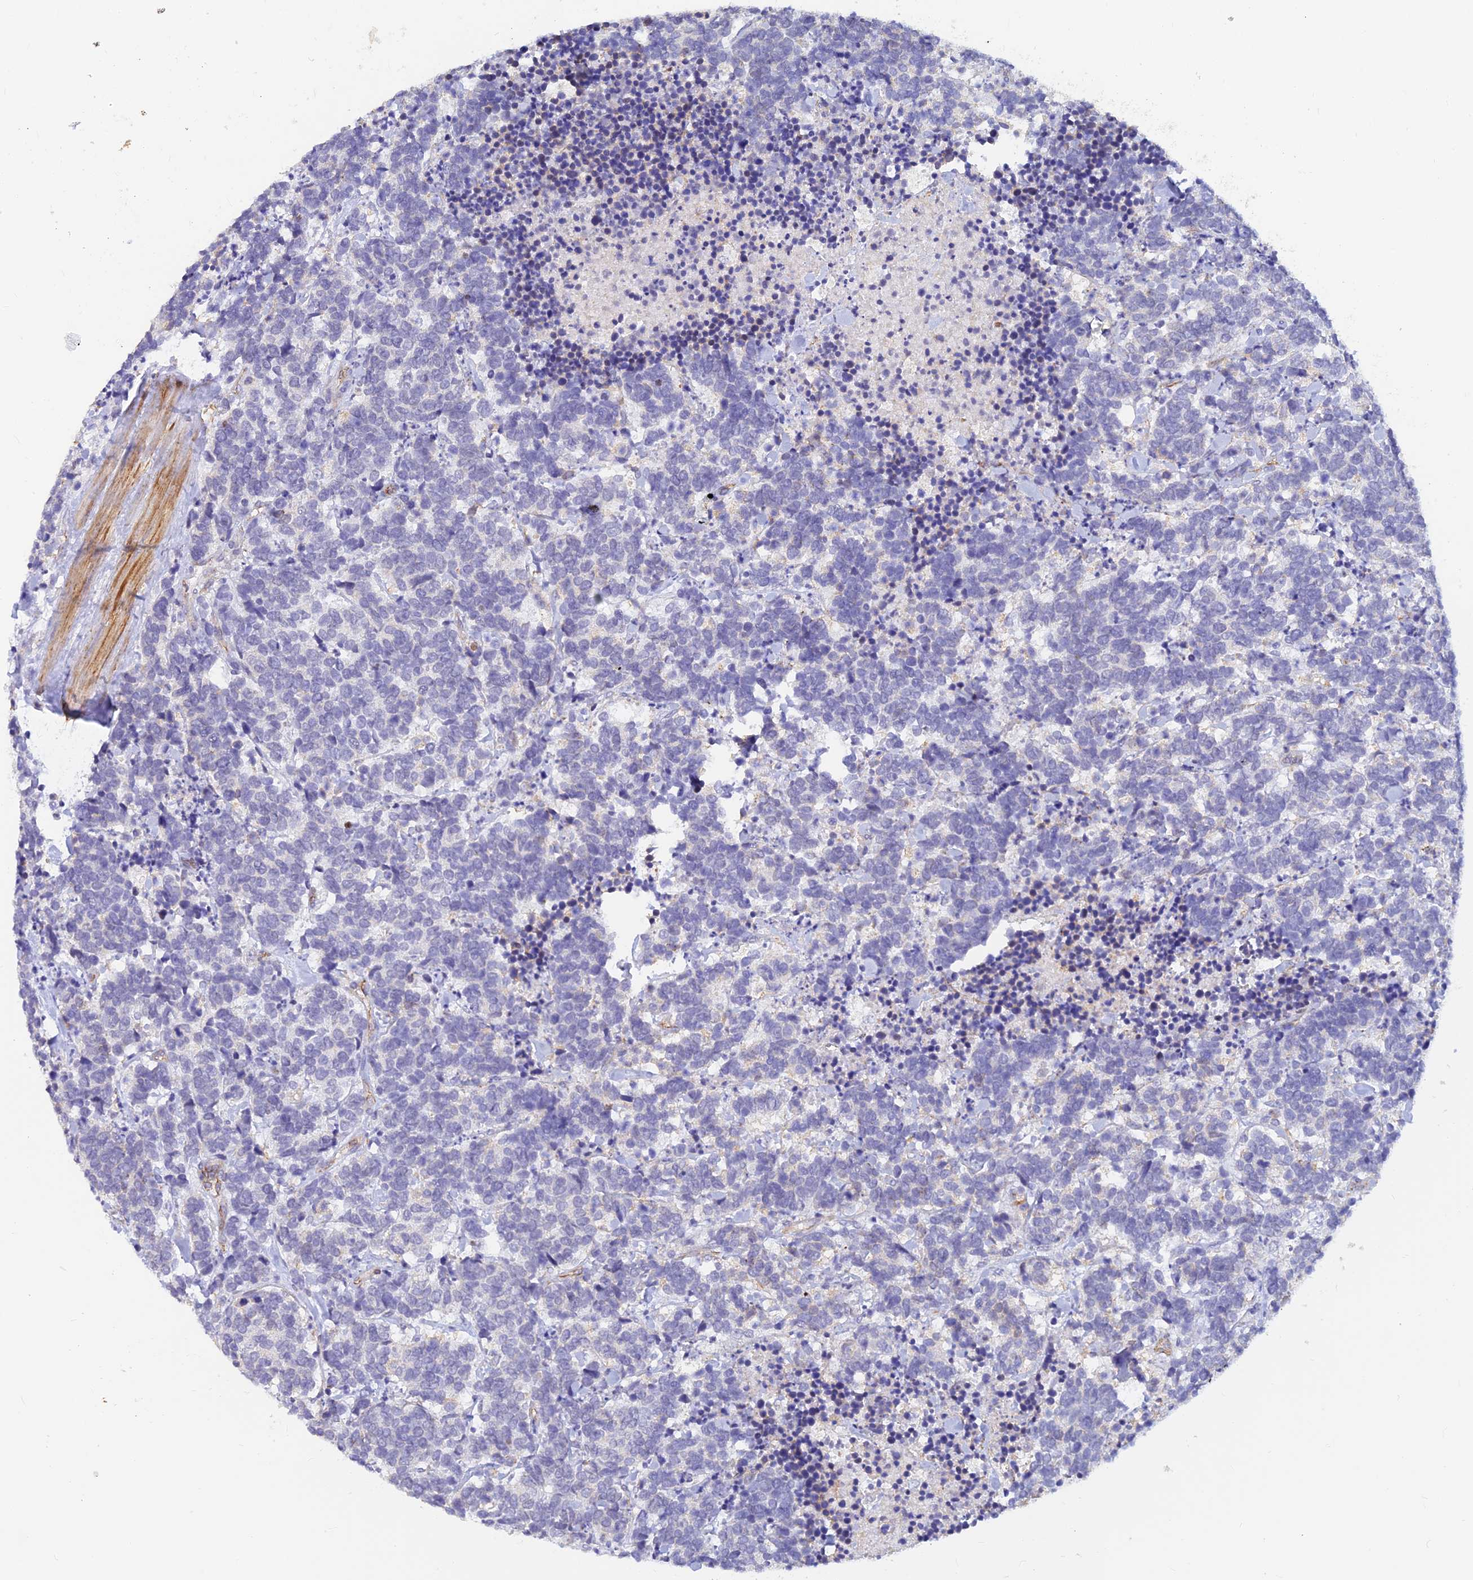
{"staining": {"intensity": "negative", "quantity": "none", "location": "none"}, "tissue": "carcinoid", "cell_type": "Tumor cells", "image_type": "cancer", "snomed": [{"axis": "morphology", "description": "Carcinoma, NOS"}, {"axis": "morphology", "description": "Carcinoid, malignant, NOS"}, {"axis": "topography", "description": "Prostate"}], "caption": "Photomicrograph shows no significant protein expression in tumor cells of carcinoid (malignant). (Stains: DAB (3,3'-diaminobenzidine) IHC with hematoxylin counter stain, Microscopy: brightfield microscopy at high magnification).", "gene": "ALDH1L2", "patient": {"sex": "male", "age": 57}}